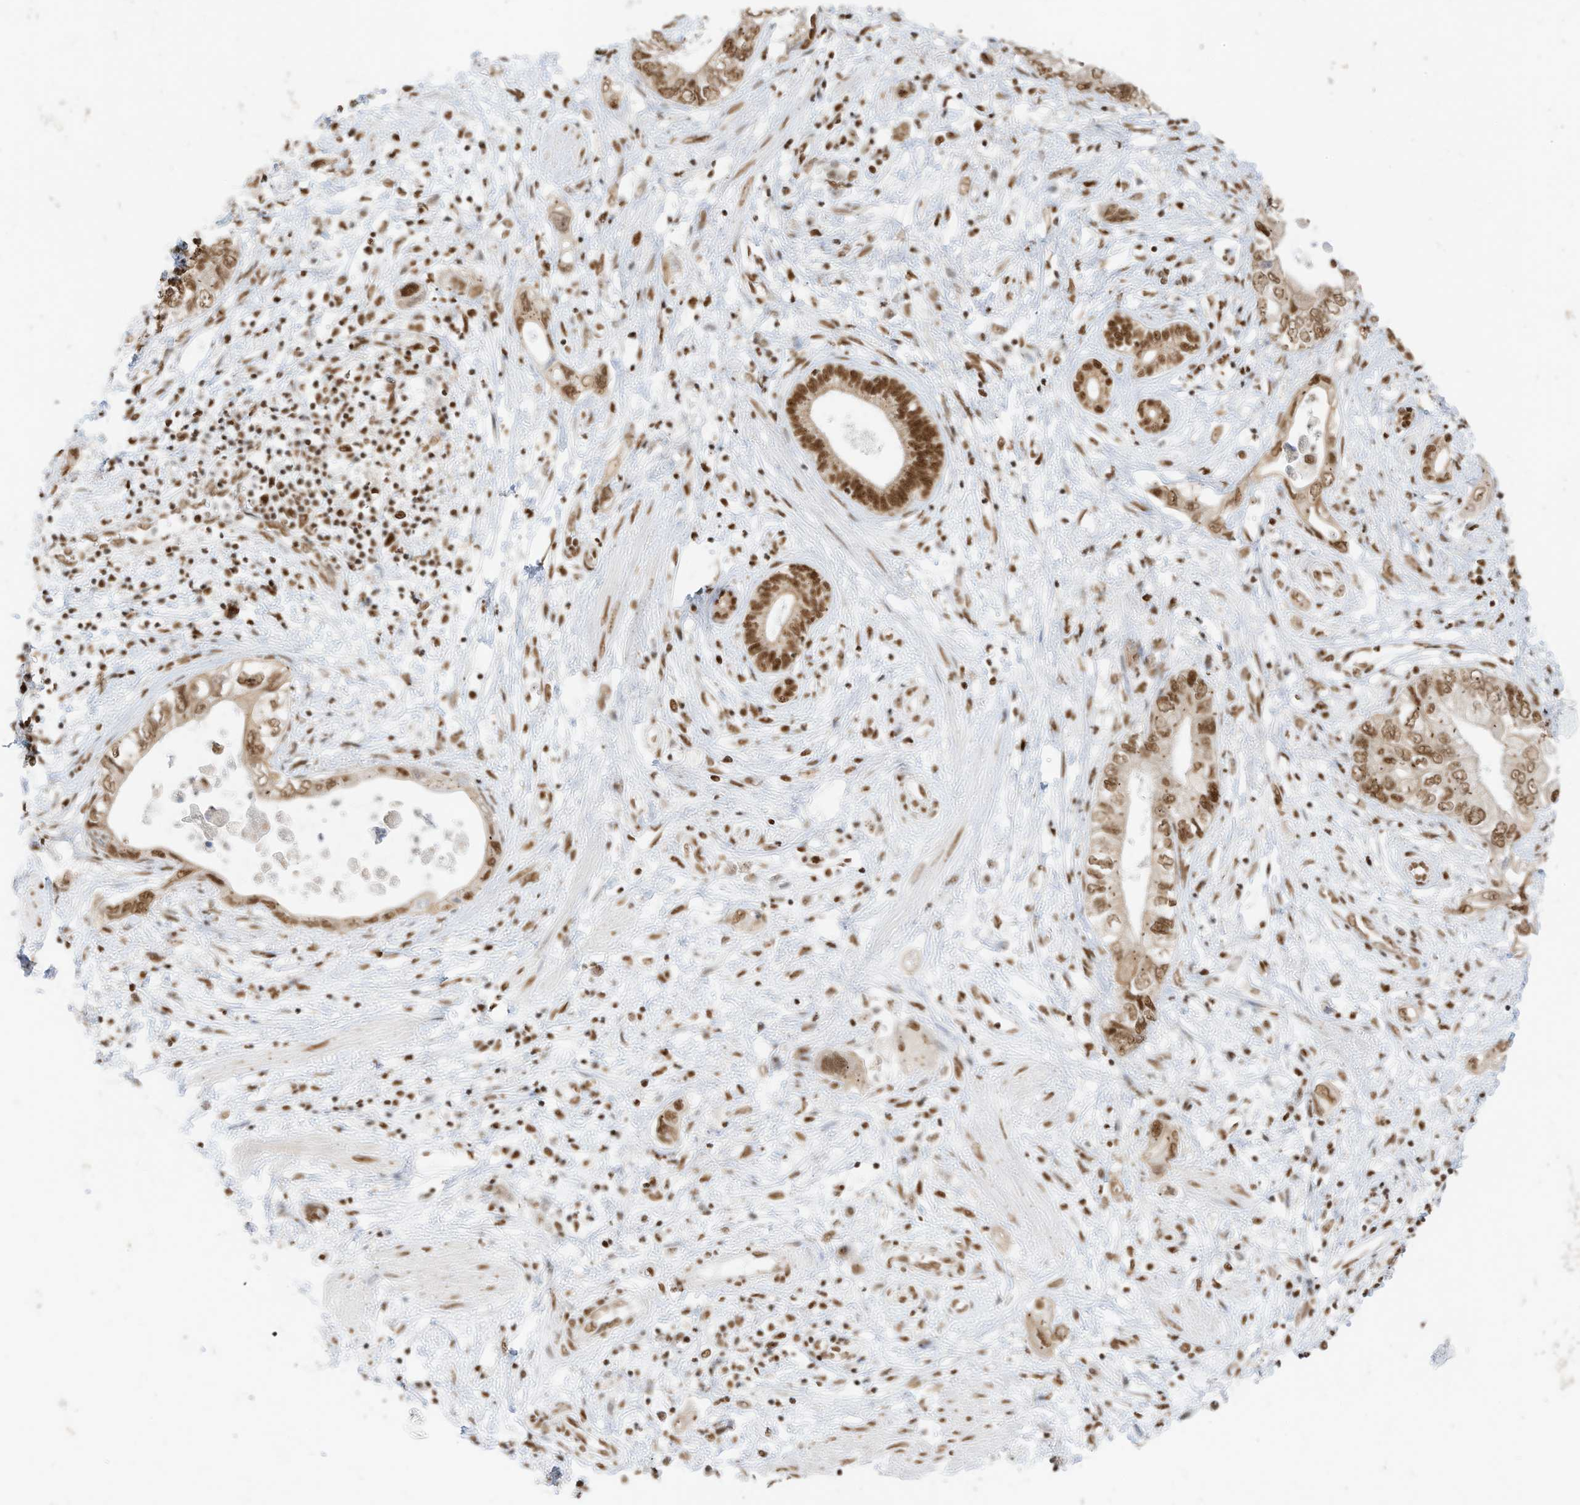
{"staining": {"intensity": "strong", "quantity": ">75%", "location": "nuclear"}, "tissue": "pancreatic cancer", "cell_type": "Tumor cells", "image_type": "cancer", "snomed": [{"axis": "morphology", "description": "Adenocarcinoma, NOS"}, {"axis": "topography", "description": "Pancreas"}], "caption": "High-magnification brightfield microscopy of pancreatic cancer stained with DAB (brown) and counterstained with hematoxylin (blue). tumor cells exhibit strong nuclear expression is identified in about>75% of cells. The protein of interest is shown in brown color, while the nuclei are stained blue.", "gene": "SMARCA2", "patient": {"sex": "female", "age": 73}}